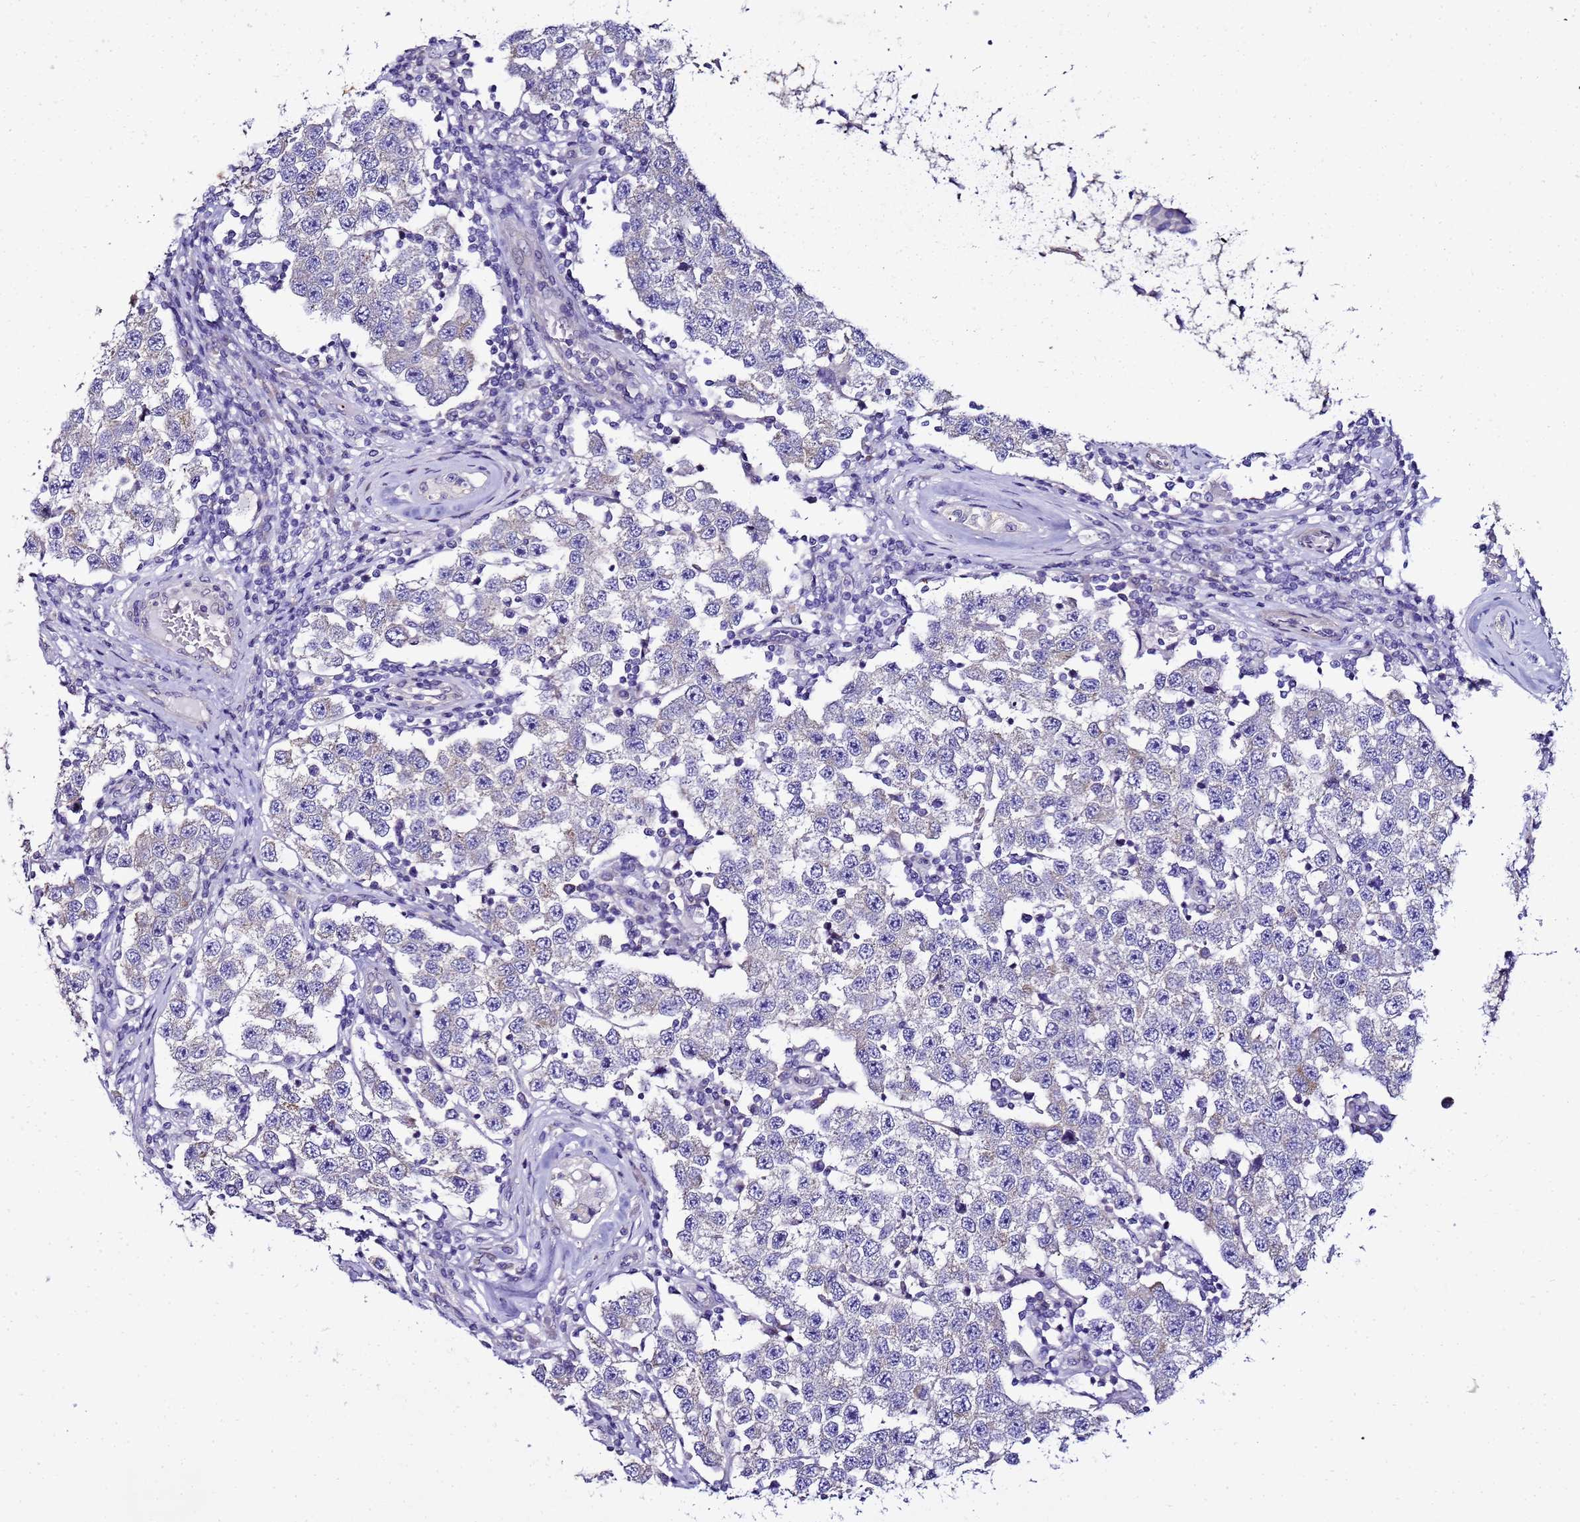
{"staining": {"intensity": "negative", "quantity": "none", "location": "none"}, "tissue": "testis cancer", "cell_type": "Tumor cells", "image_type": "cancer", "snomed": [{"axis": "morphology", "description": "Seminoma, NOS"}, {"axis": "topography", "description": "Testis"}], "caption": "A high-resolution photomicrograph shows IHC staining of testis cancer, which demonstrates no significant staining in tumor cells.", "gene": "FAM166B", "patient": {"sex": "male", "age": 34}}